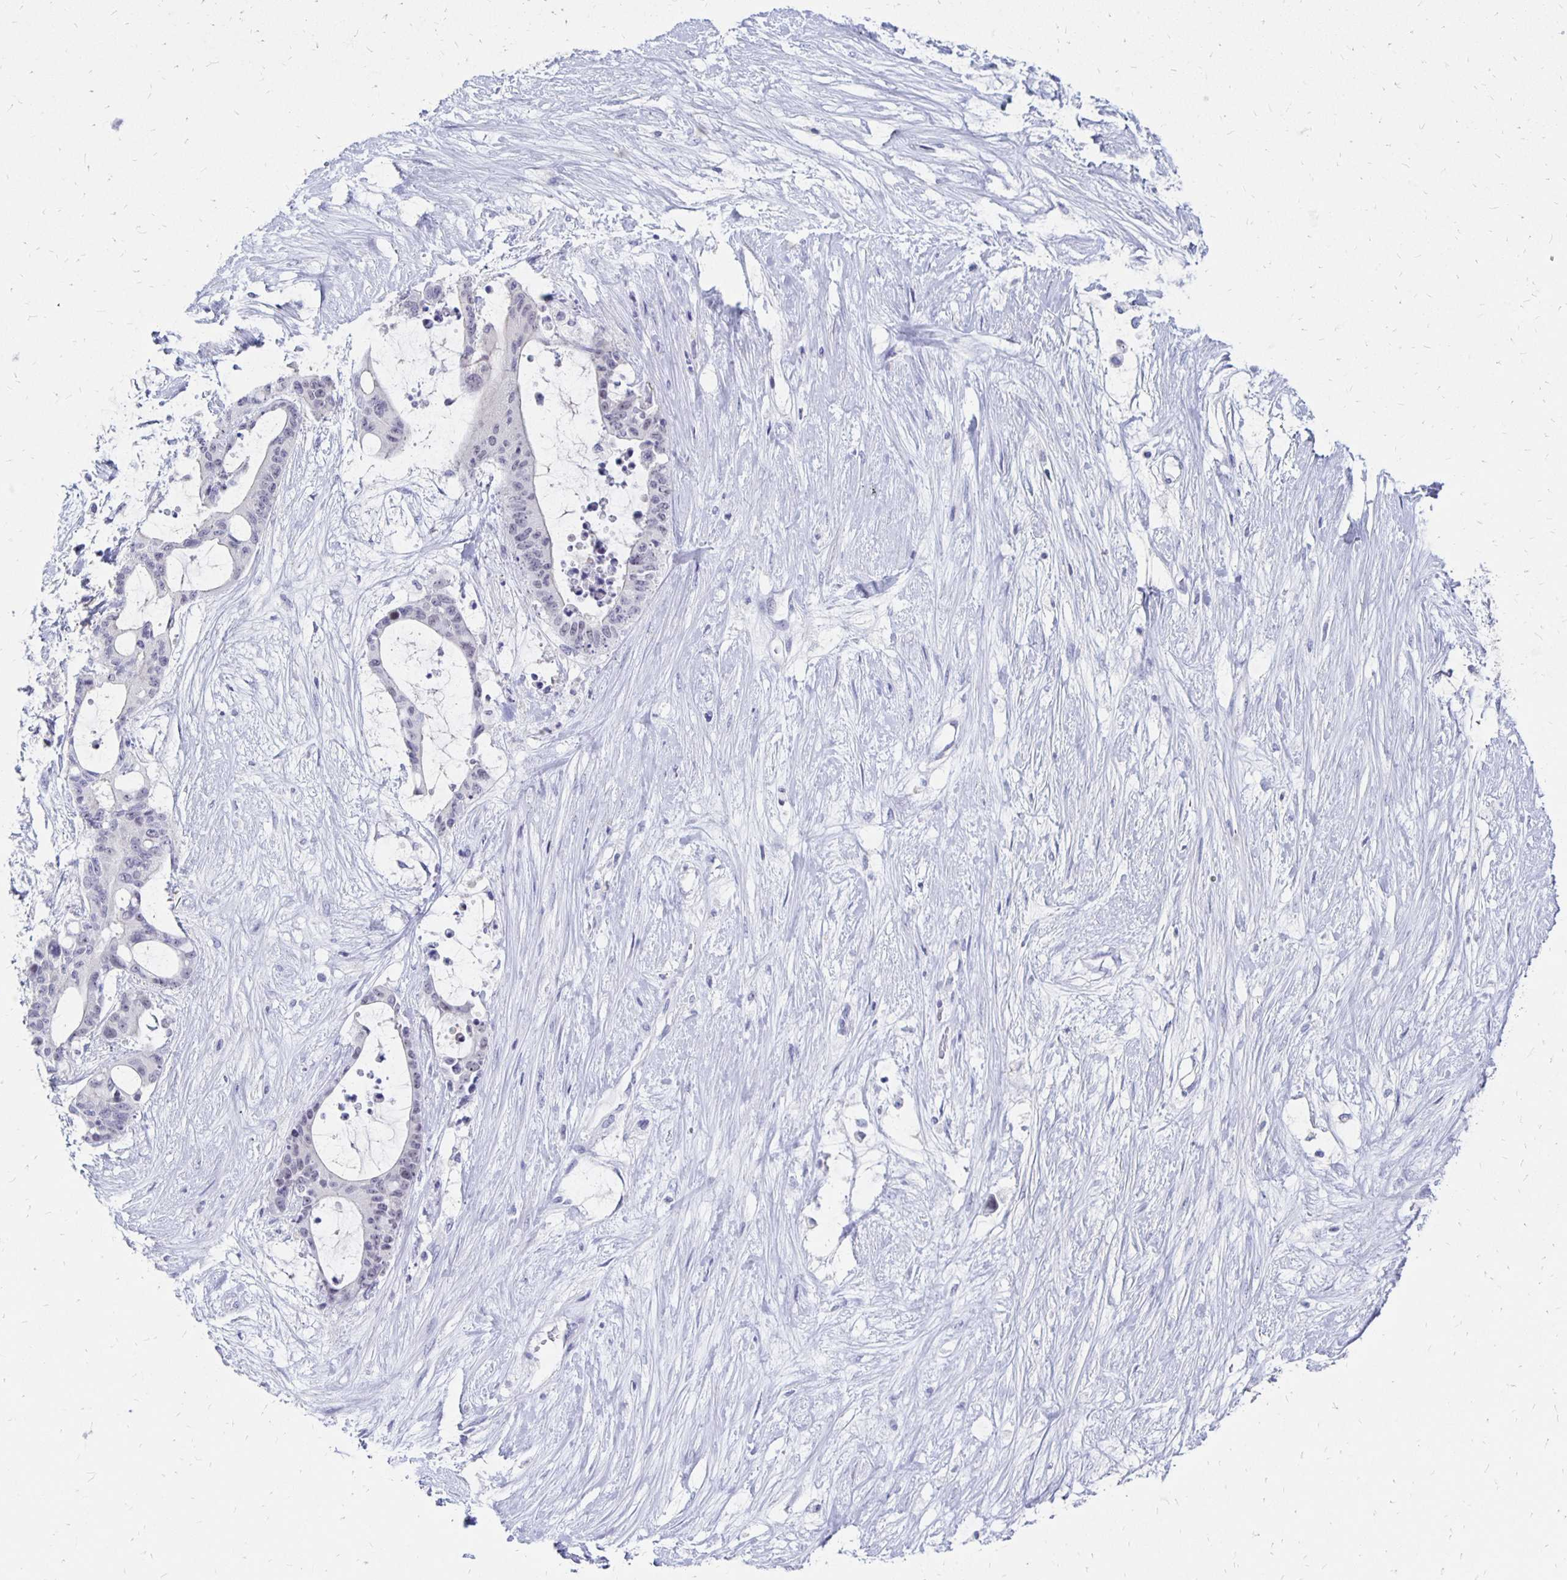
{"staining": {"intensity": "negative", "quantity": "none", "location": "none"}, "tissue": "liver cancer", "cell_type": "Tumor cells", "image_type": "cancer", "snomed": [{"axis": "morphology", "description": "Normal tissue, NOS"}, {"axis": "morphology", "description": "Cholangiocarcinoma"}, {"axis": "topography", "description": "Liver"}, {"axis": "topography", "description": "Peripheral nerve tissue"}], "caption": "Immunohistochemistry (IHC) histopathology image of neoplastic tissue: human liver cancer stained with DAB displays no significant protein positivity in tumor cells.", "gene": "SYT2", "patient": {"sex": "female", "age": 73}}